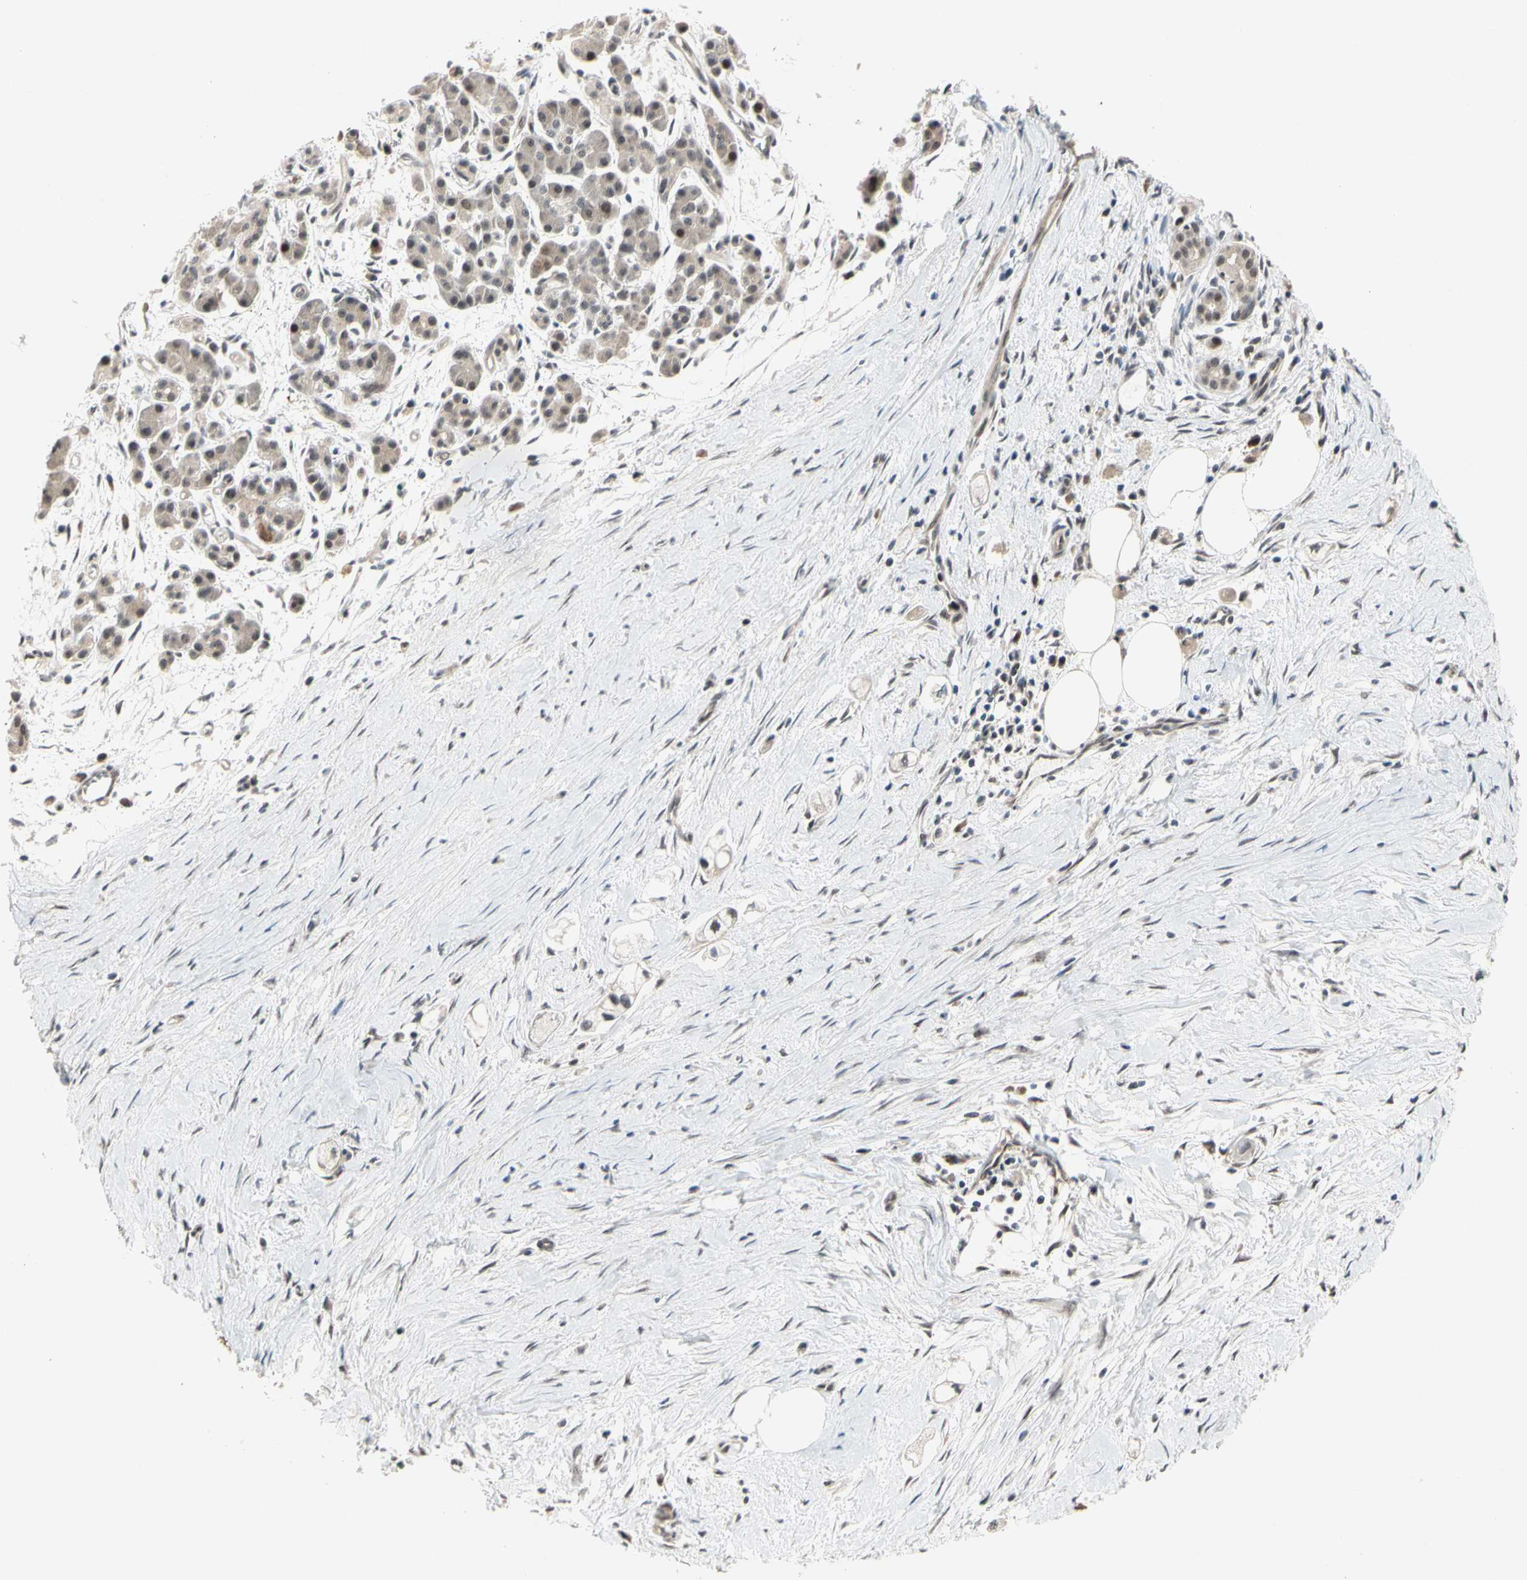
{"staining": {"intensity": "weak", "quantity": ">75%", "location": "cytoplasmic/membranous,nuclear"}, "tissue": "pancreatic cancer", "cell_type": "Tumor cells", "image_type": "cancer", "snomed": [{"axis": "morphology", "description": "Adenocarcinoma, NOS"}, {"axis": "topography", "description": "Pancreas"}], "caption": "A brown stain highlights weak cytoplasmic/membranous and nuclear positivity of a protein in human pancreatic cancer tumor cells.", "gene": "NGEF", "patient": {"sex": "male", "age": 74}}